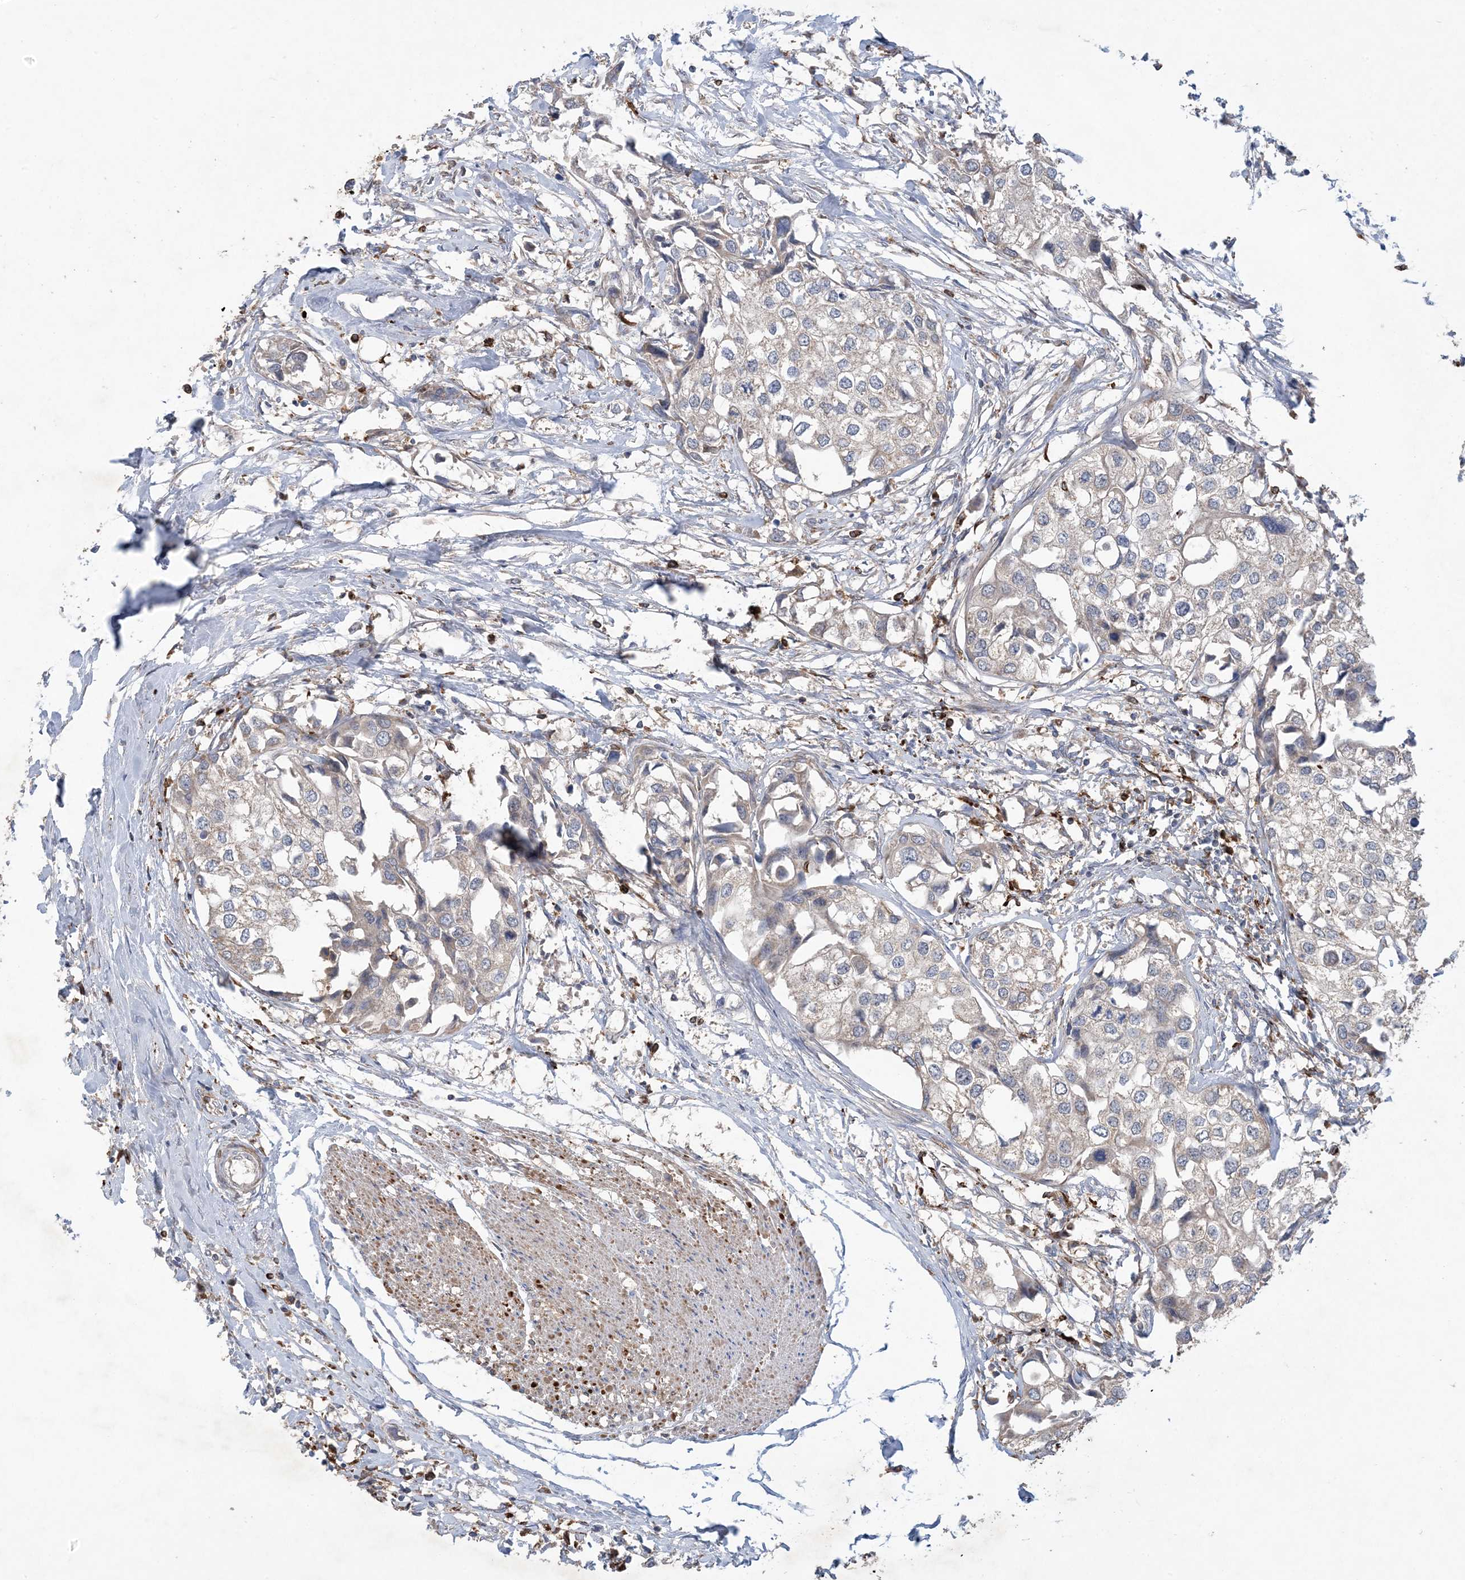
{"staining": {"intensity": "weak", "quantity": "<25%", "location": "cytoplasmic/membranous"}, "tissue": "urothelial cancer", "cell_type": "Tumor cells", "image_type": "cancer", "snomed": [{"axis": "morphology", "description": "Urothelial carcinoma, High grade"}, {"axis": "topography", "description": "Urinary bladder"}], "caption": "Immunohistochemistry (IHC) photomicrograph of neoplastic tissue: urothelial cancer stained with DAB (3,3'-diaminobenzidine) exhibits no significant protein positivity in tumor cells.", "gene": "MASP2", "patient": {"sex": "male", "age": 64}}